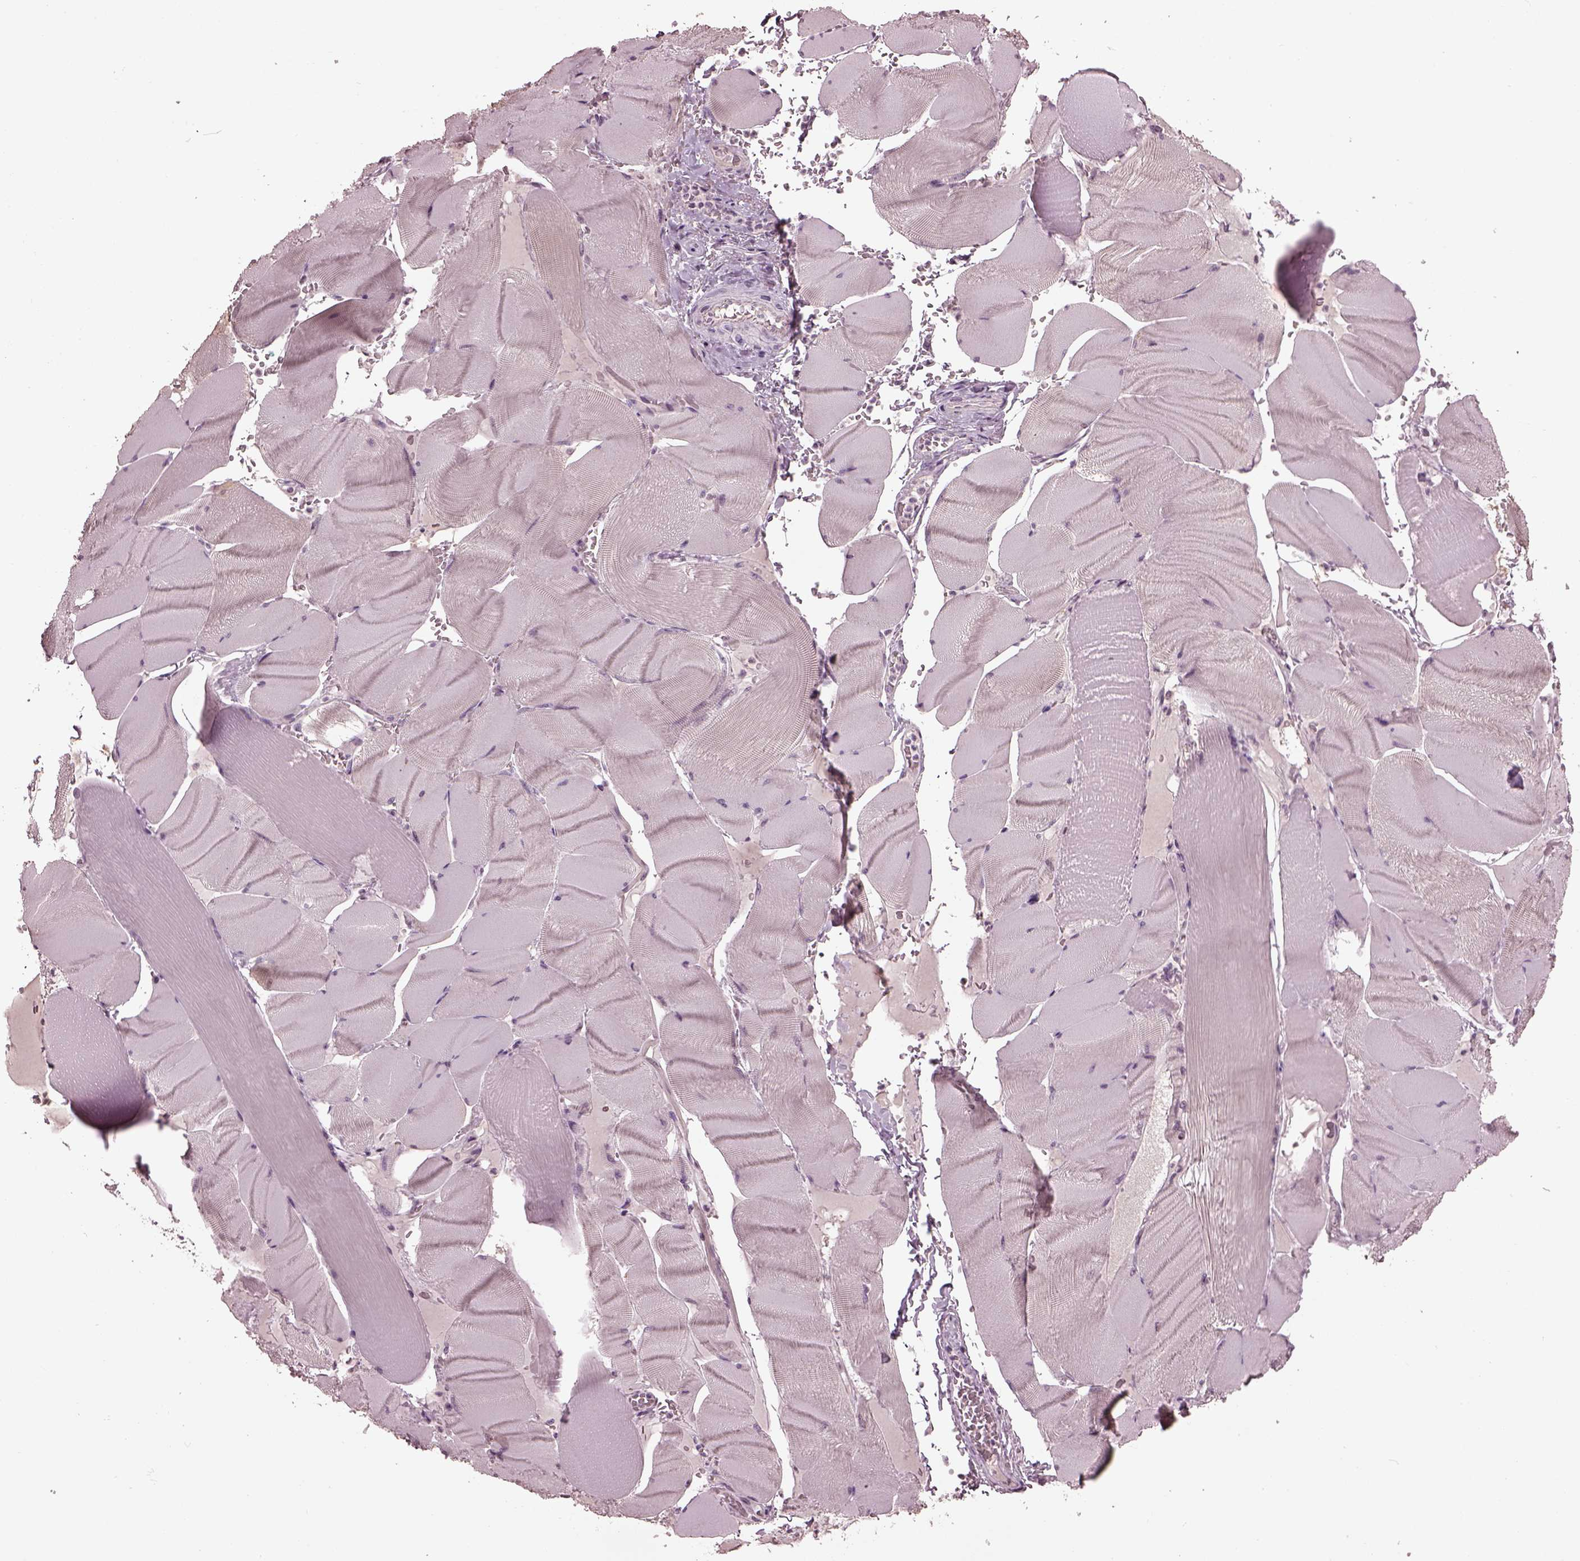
{"staining": {"intensity": "negative", "quantity": "none", "location": "none"}, "tissue": "skeletal muscle", "cell_type": "Myocytes", "image_type": "normal", "snomed": [{"axis": "morphology", "description": "Normal tissue, NOS"}, {"axis": "topography", "description": "Skeletal muscle"}], "caption": "This photomicrograph is of unremarkable skeletal muscle stained with IHC to label a protein in brown with the nuclei are counter-stained blue. There is no positivity in myocytes.", "gene": "GAL", "patient": {"sex": "male", "age": 56}}